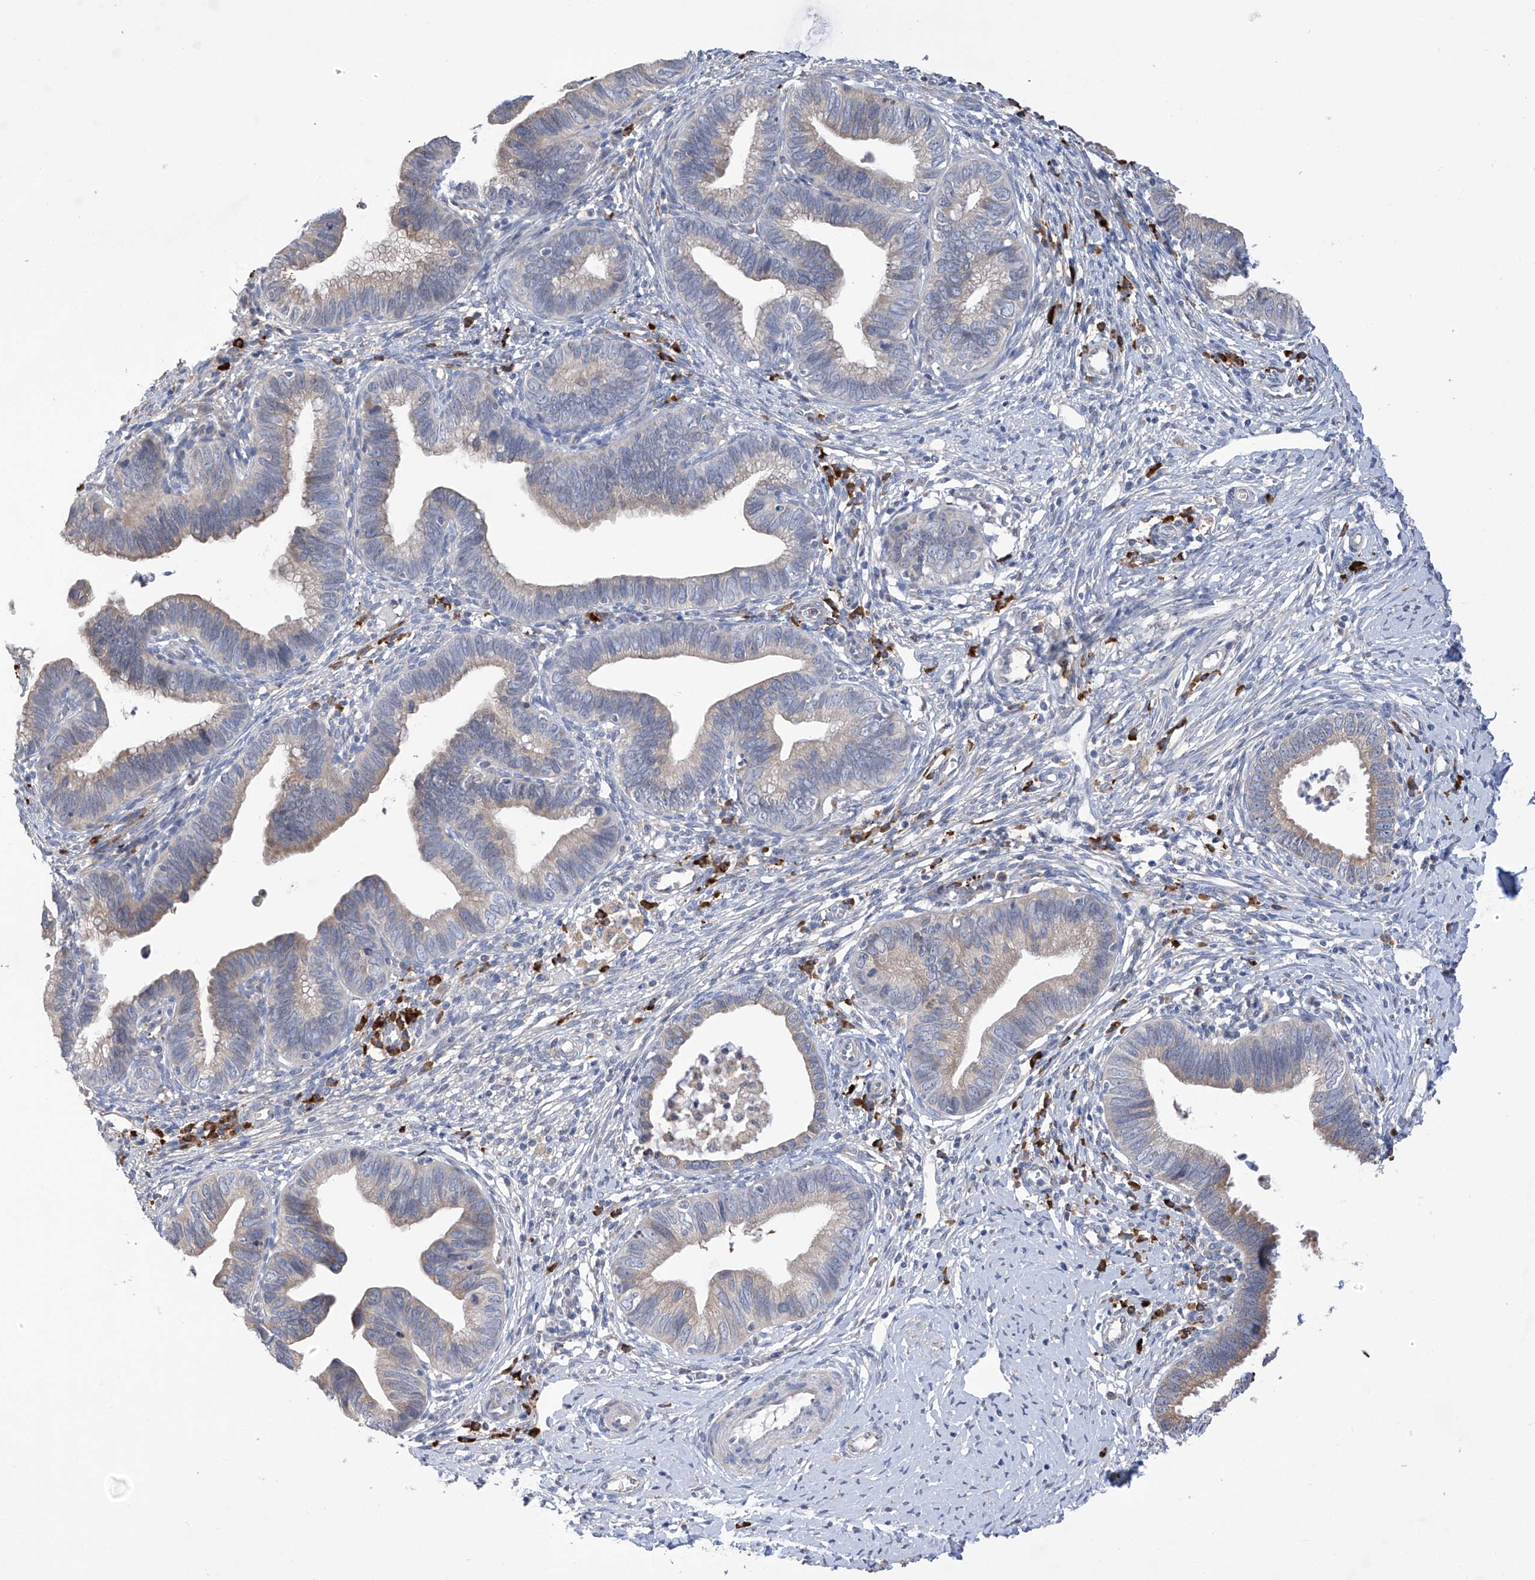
{"staining": {"intensity": "moderate", "quantity": "<25%", "location": "cytoplasmic/membranous"}, "tissue": "cervical cancer", "cell_type": "Tumor cells", "image_type": "cancer", "snomed": [{"axis": "morphology", "description": "Adenocarcinoma, NOS"}, {"axis": "topography", "description": "Cervix"}], "caption": "Approximately <25% of tumor cells in human cervical adenocarcinoma exhibit moderate cytoplasmic/membranous protein positivity as visualized by brown immunohistochemical staining.", "gene": "REC8", "patient": {"sex": "female", "age": 36}}